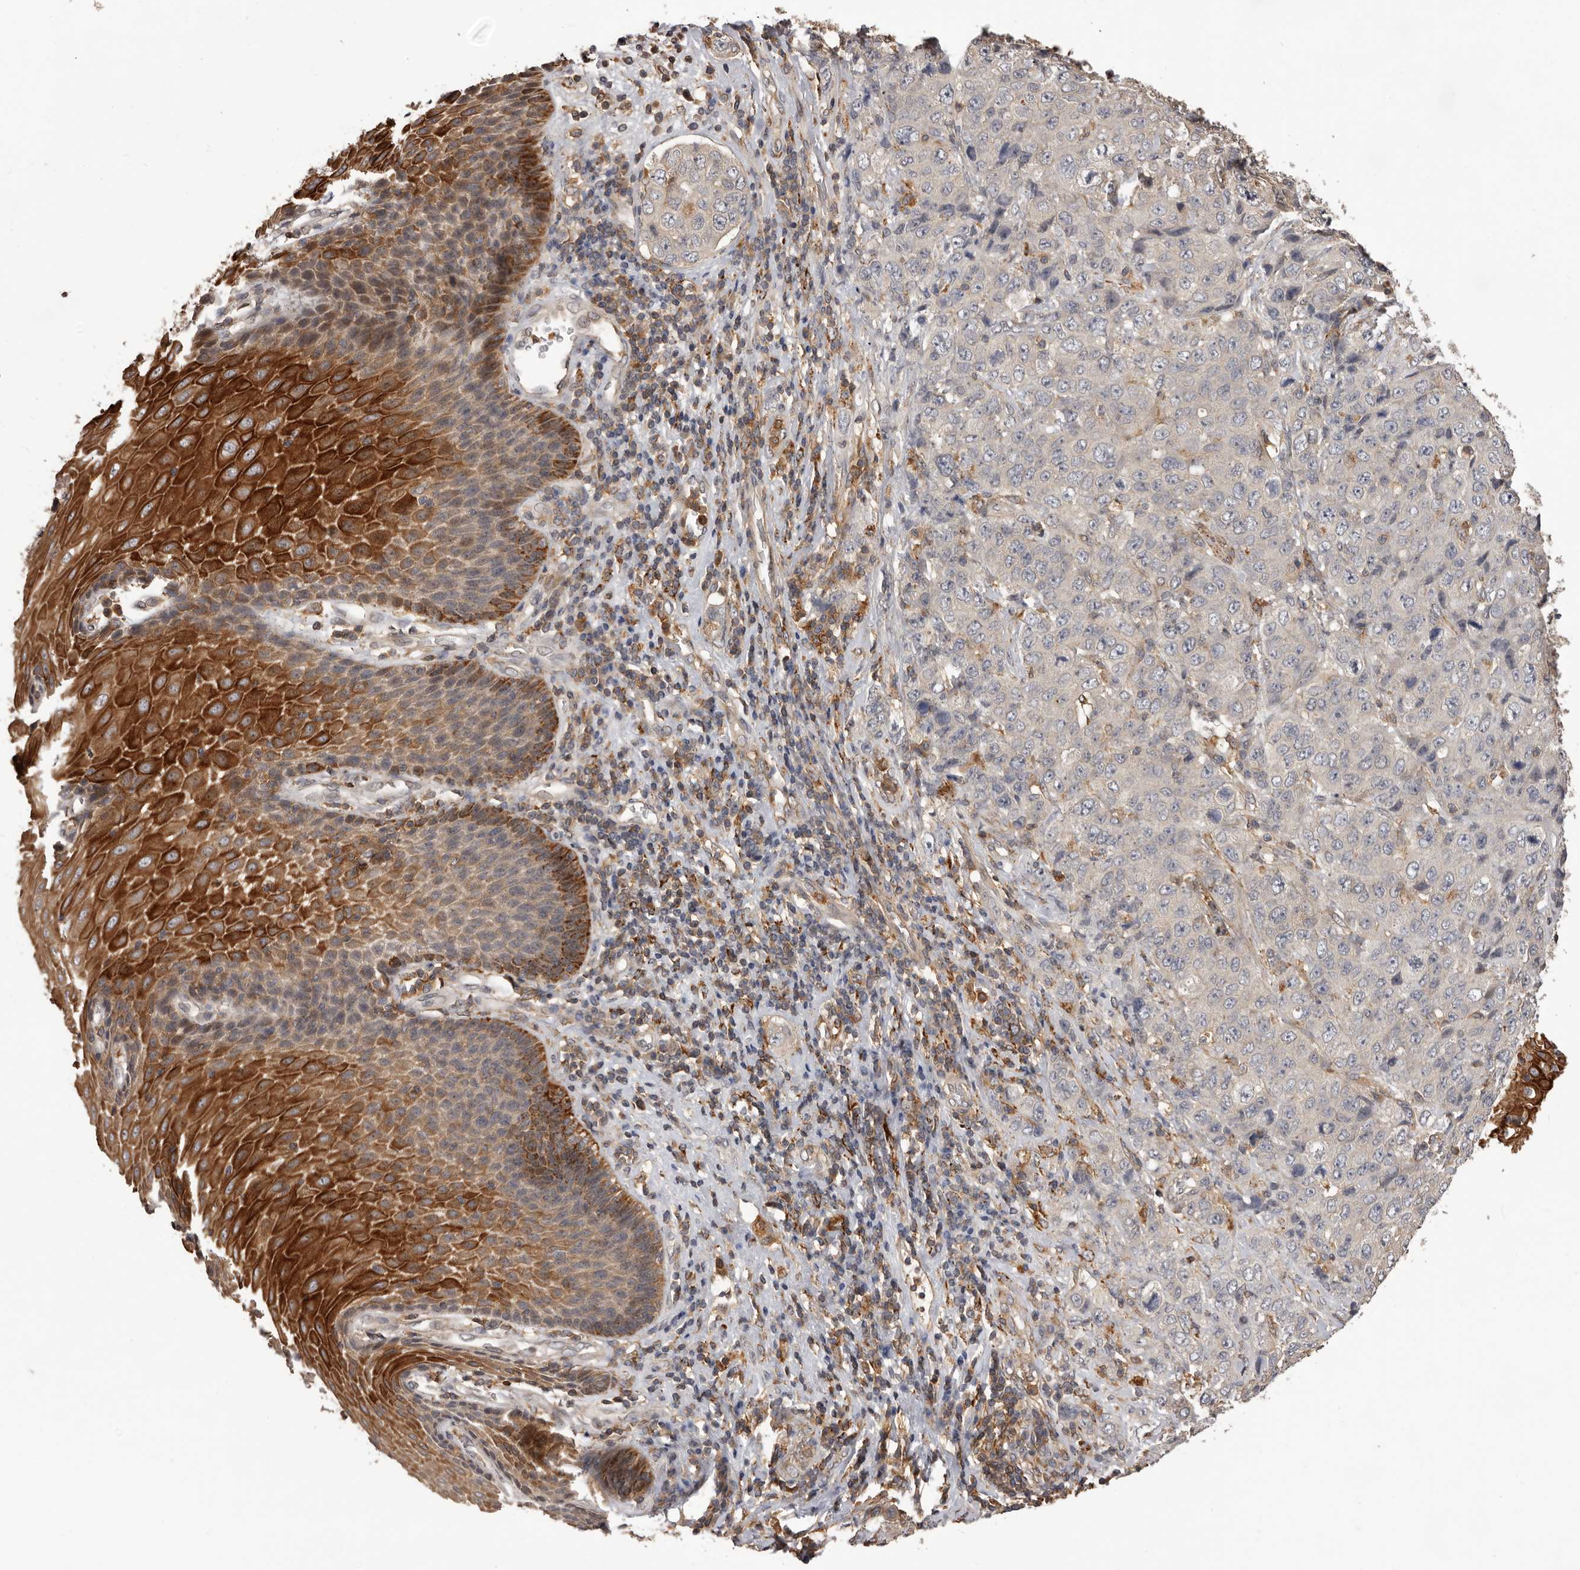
{"staining": {"intensity": "negative", "quantity": "none", "location": "none"}, "tissue": "stomach cancer", "cell_type": "Tumor cells", "image_type": "cancer", "snomed": [{"axis": "morphology", "description": "Adenocarcinoma, NOS"}, {"axis": "topography", "description": "Stomach"}], "caption": "There is no significant positivity in tumor cells of stomach cancer.", "gene": "GLIPR2", "patient": {"sex": "male", "age": 48}}